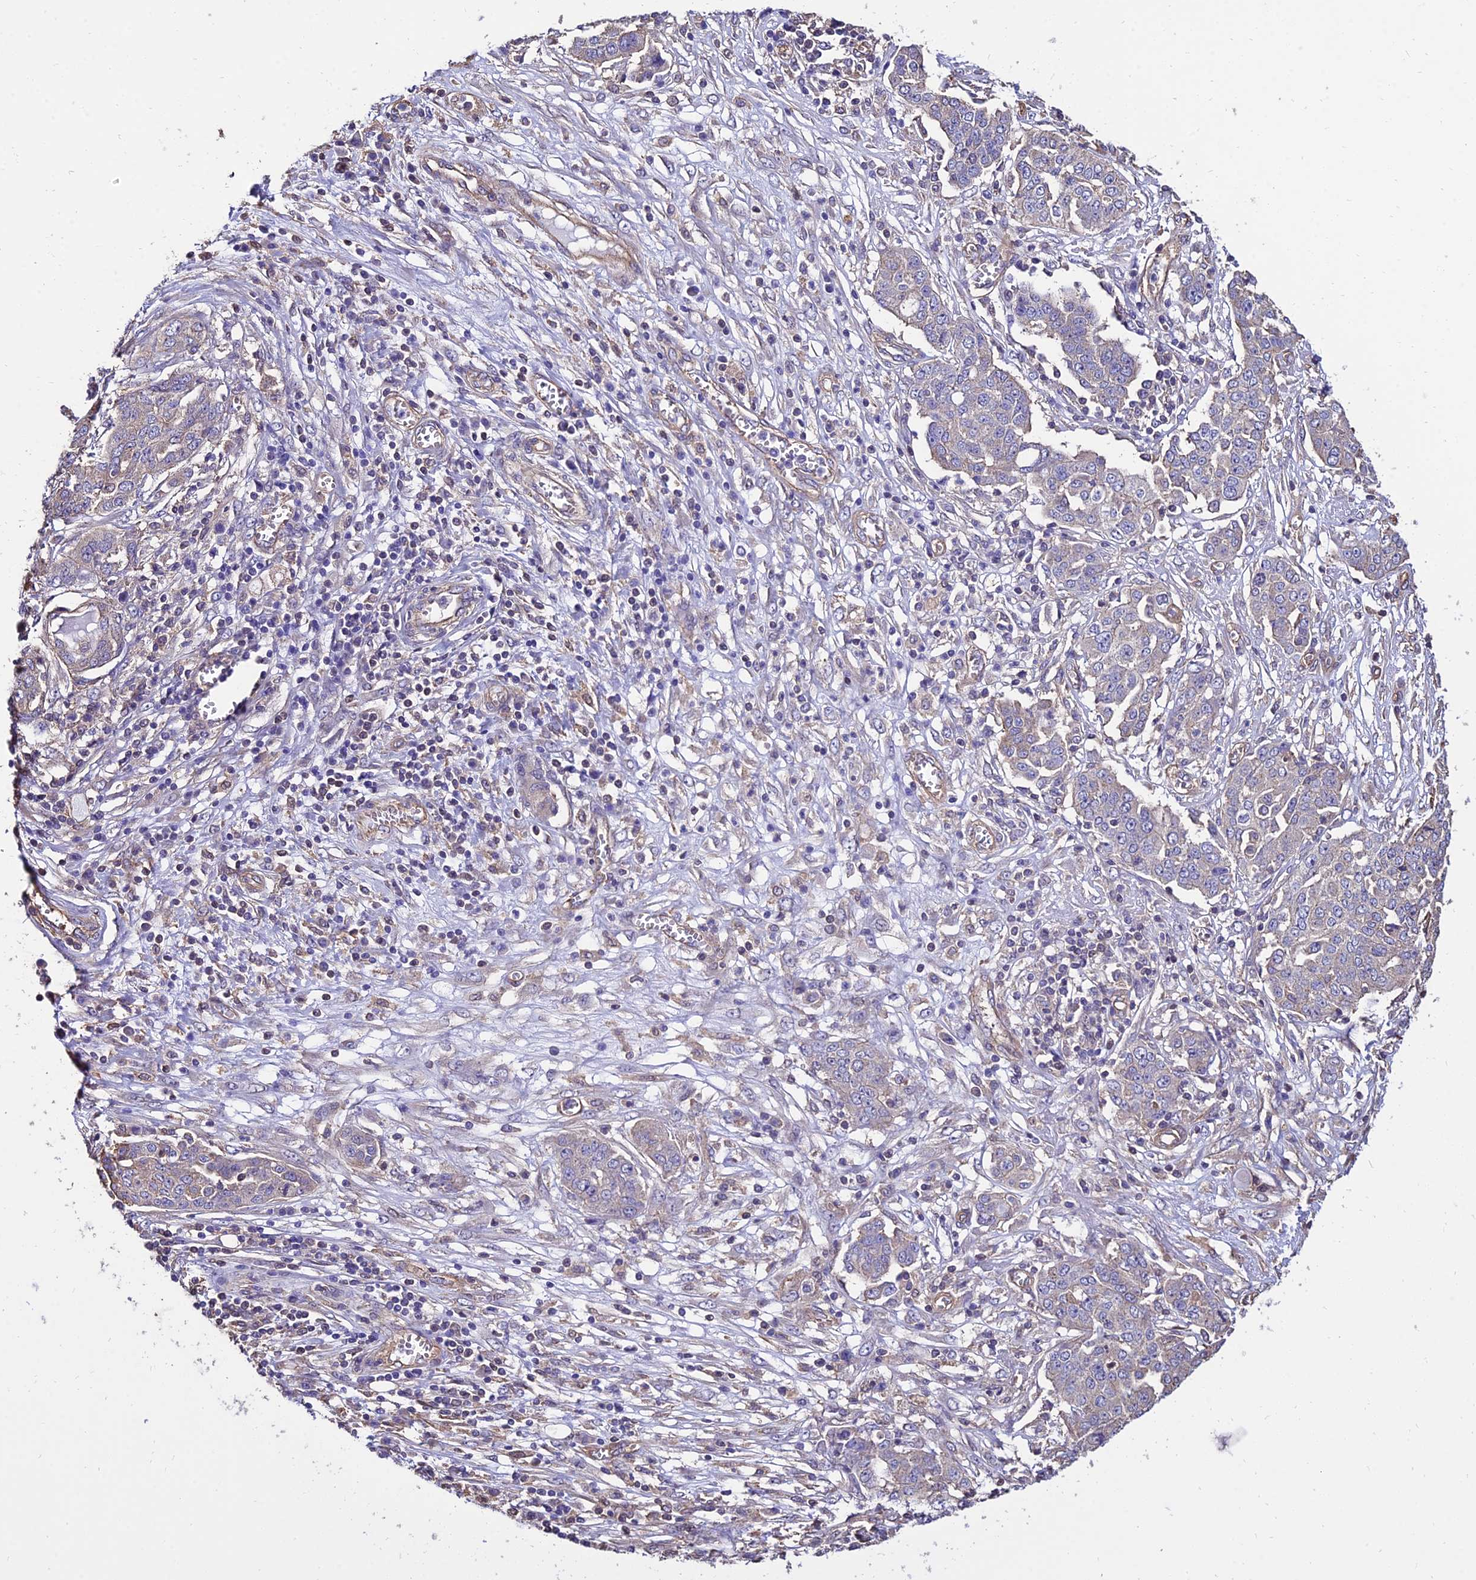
{"staining": {"intensity": "negative", "quantity": "none", "location": "none"}, "tissue": "ovarian cancer", "cell_type": "Tumor cells", "image_type": "cancer", "snomed": [{"axis": "morphology", "description": "Cystadenocarcinoma, serous, NOS"}, {"axis": "topography", "description": "Soft tissue"}, {"axis": "topography", "description": "Ovary"}], "caption": "Tumor cells are negative for protein expression in human ovarian cancer. (IHC, brightfield microscopy, high magnification).", "gene": "CALM2", "patient": {"sex": "female", "age": 57}}